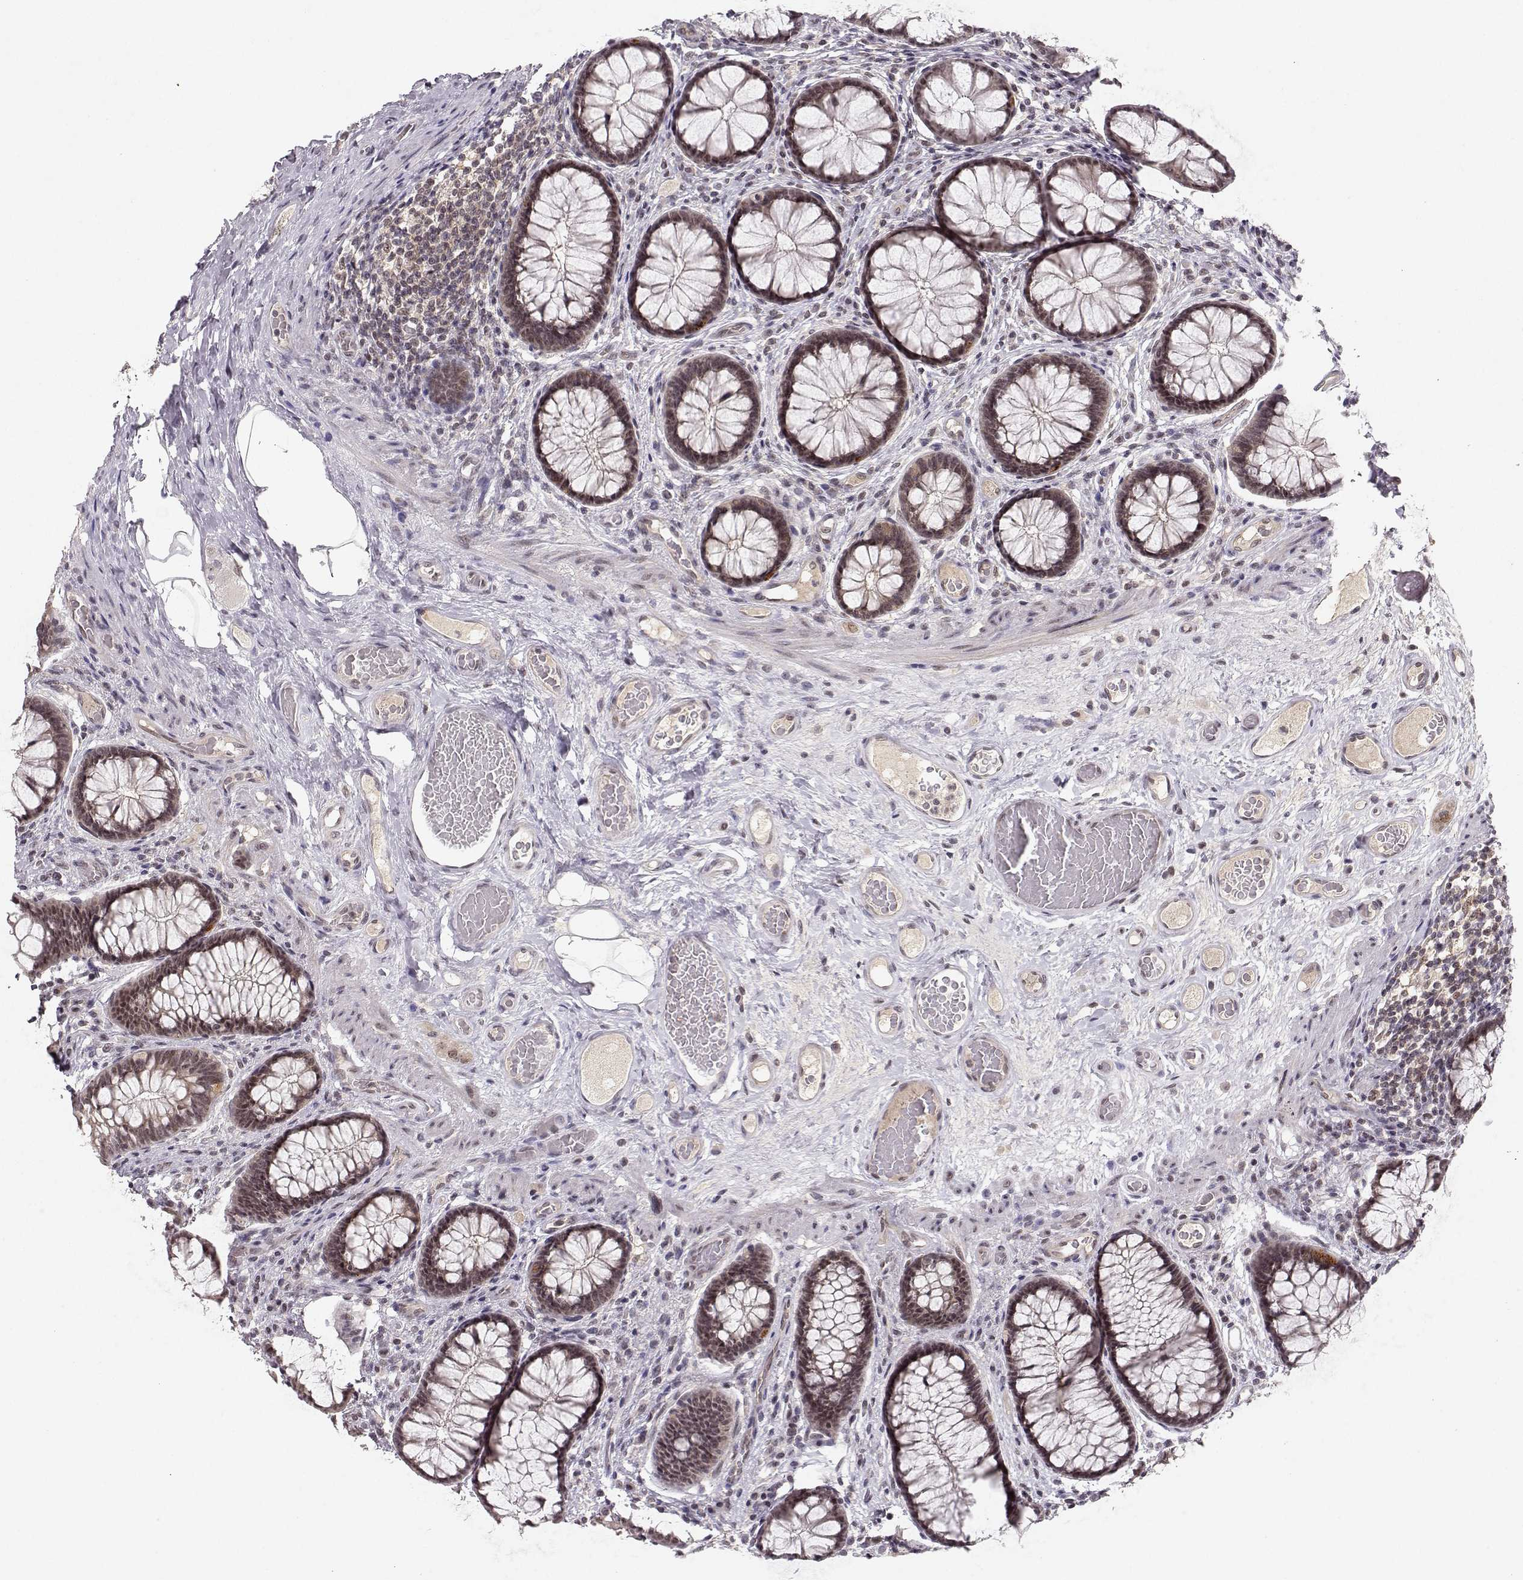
{"staining": {"intensity": "negative", "quantity": "none", "location": "none"}, "tissue": "colon", "cell_type": "Endothelial cells", "image_type": "normal", "snomed": [{"axis": "morphology", "description": "Normal tissue, NOS"}, {"axis": "topography", "description": "Colon"}], "caption": "Immunohistochemistry (IHC) of normal human colon displays no positivity in endothelial cells.", "gene": "CSNK2A1", "patient": {"sex": "female", "age": 65}}